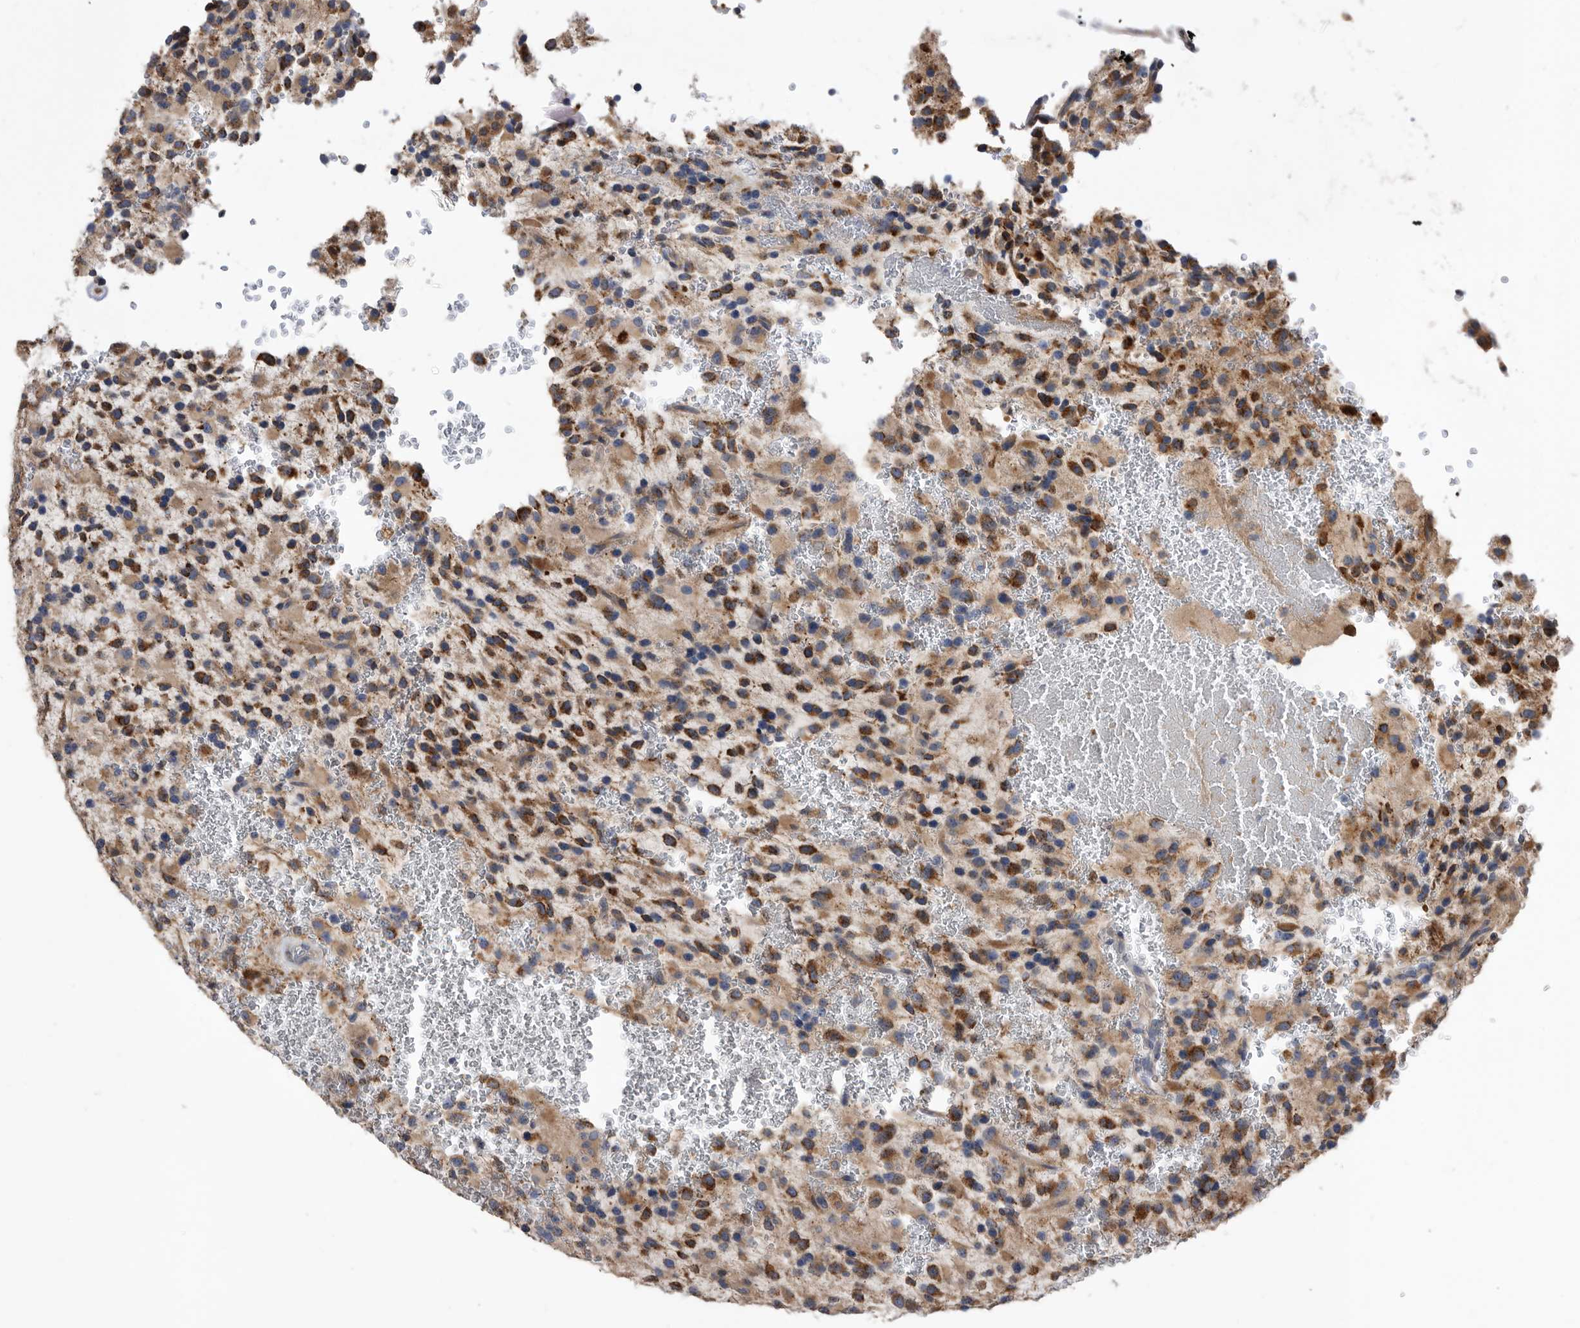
{"staining": {"intensity": "moderate", "quantity": ">75%", "location": "cytoplasmic/membranous"}, "tissue": "glioma", "cell_type": "Tumor cells", "image_type": "cancer", "snomed": [{"axis": "morphology", "description": "Glioma, malignant, High grade"}, {"axis": "topography", "description": "Brain"}], "caption": "Moderate cytoplasmic/membranous expression is appreciated in about >75% of tumor cells in malignant glioma (high-grade).", "gene": "CRISPLD2", "patient": {"sex": "male", "age": 34}}